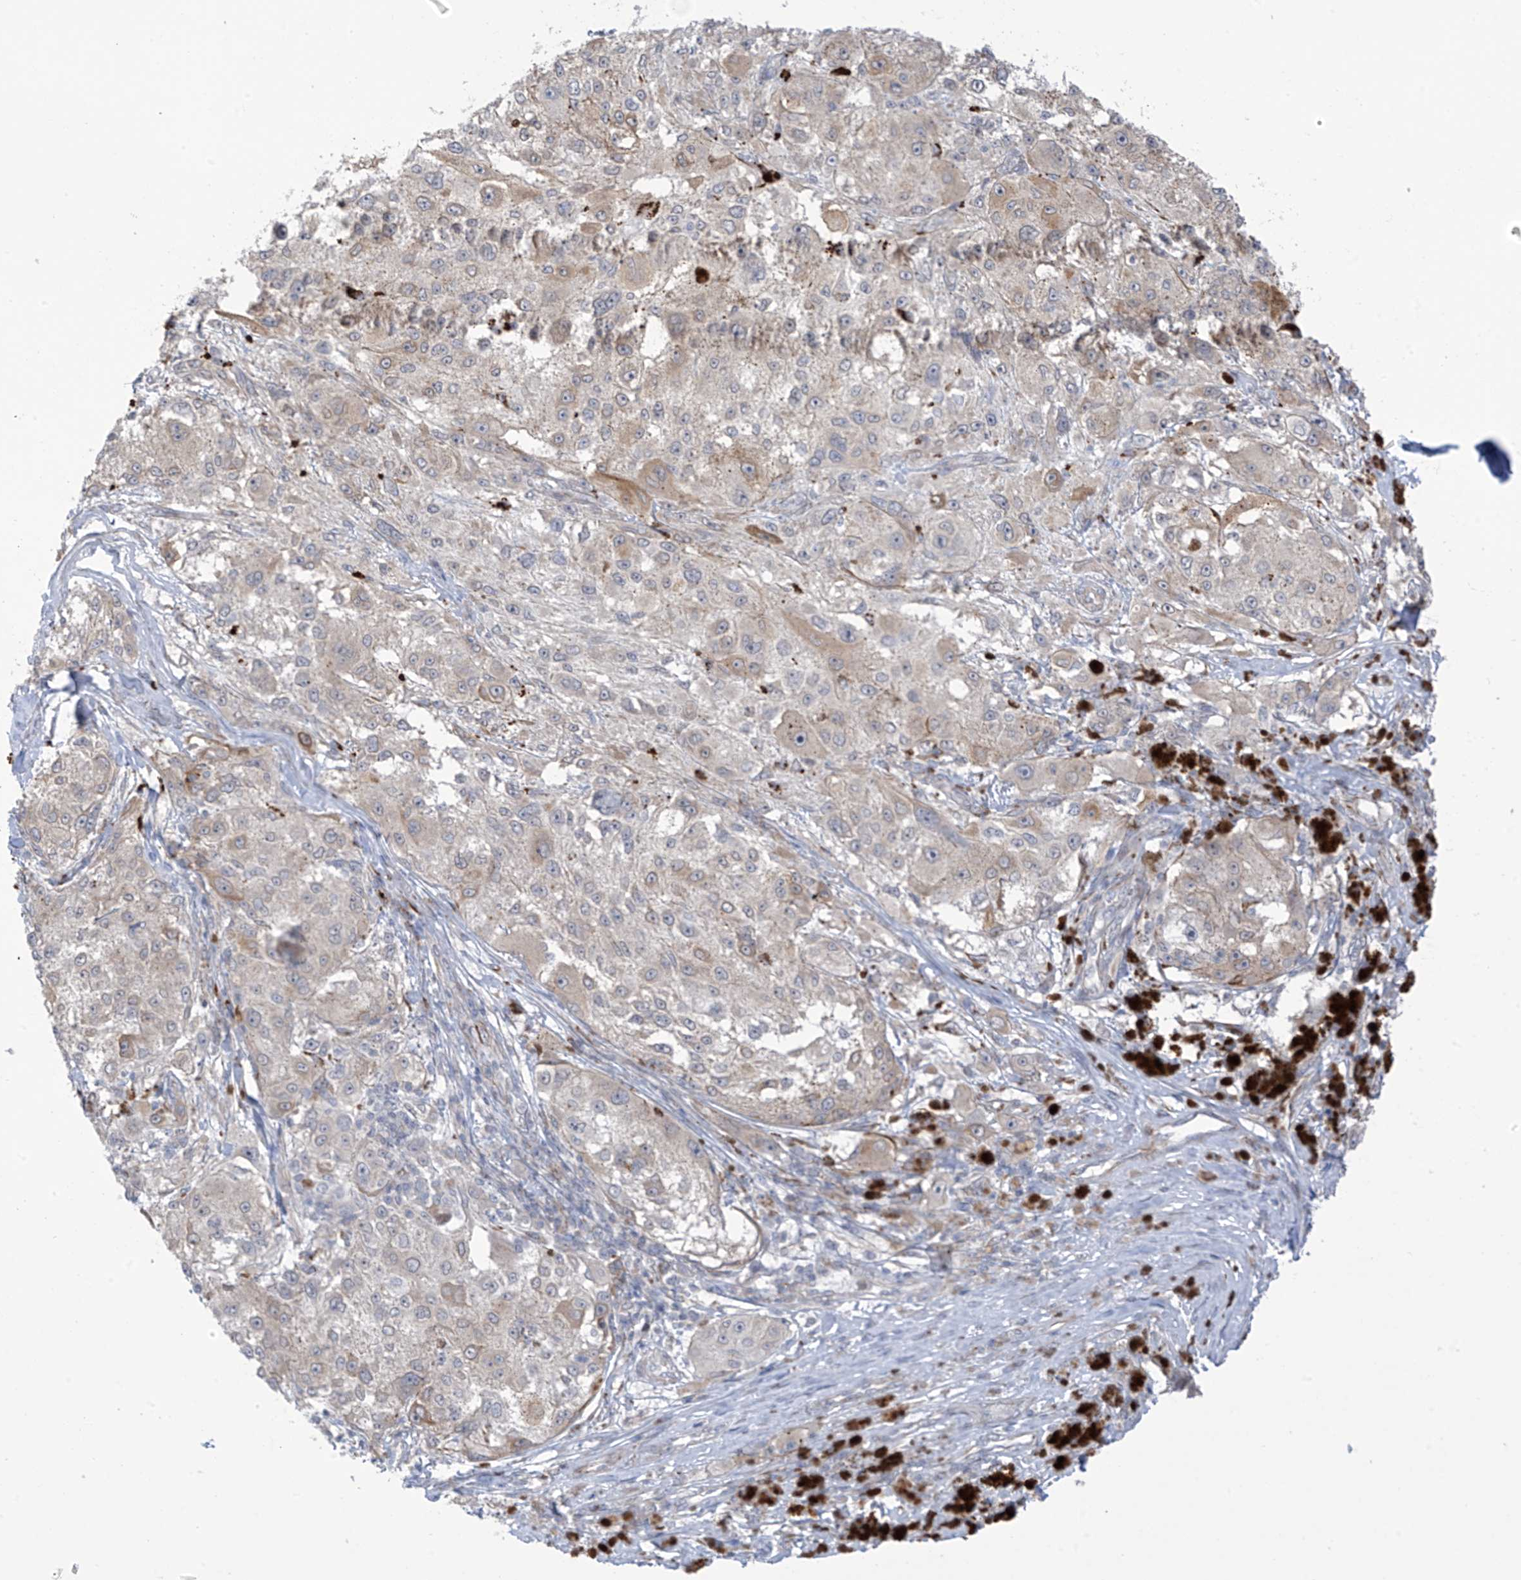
{"staining": {"intensity": "weak", "quantity": "<25%", "location": "cytoplasmic/membranous"}, "tissue": "melanoma", "cell_type": "Tumor cells", "image_type": "cancer", "snomed": [{"axis": "morphology", "description": "Necrosis, NOS"}, {"axis": "morphology", "description": "Malignant melanoma, NOS"}, {"axis": "topography", "description": "Skin"}], "caption": "Protein analysis of malignant melanoma exhibits no significant positivity in tumor cells.", "gene": "HS6ST2", "patient": {"sex": "female", "age": 87}}